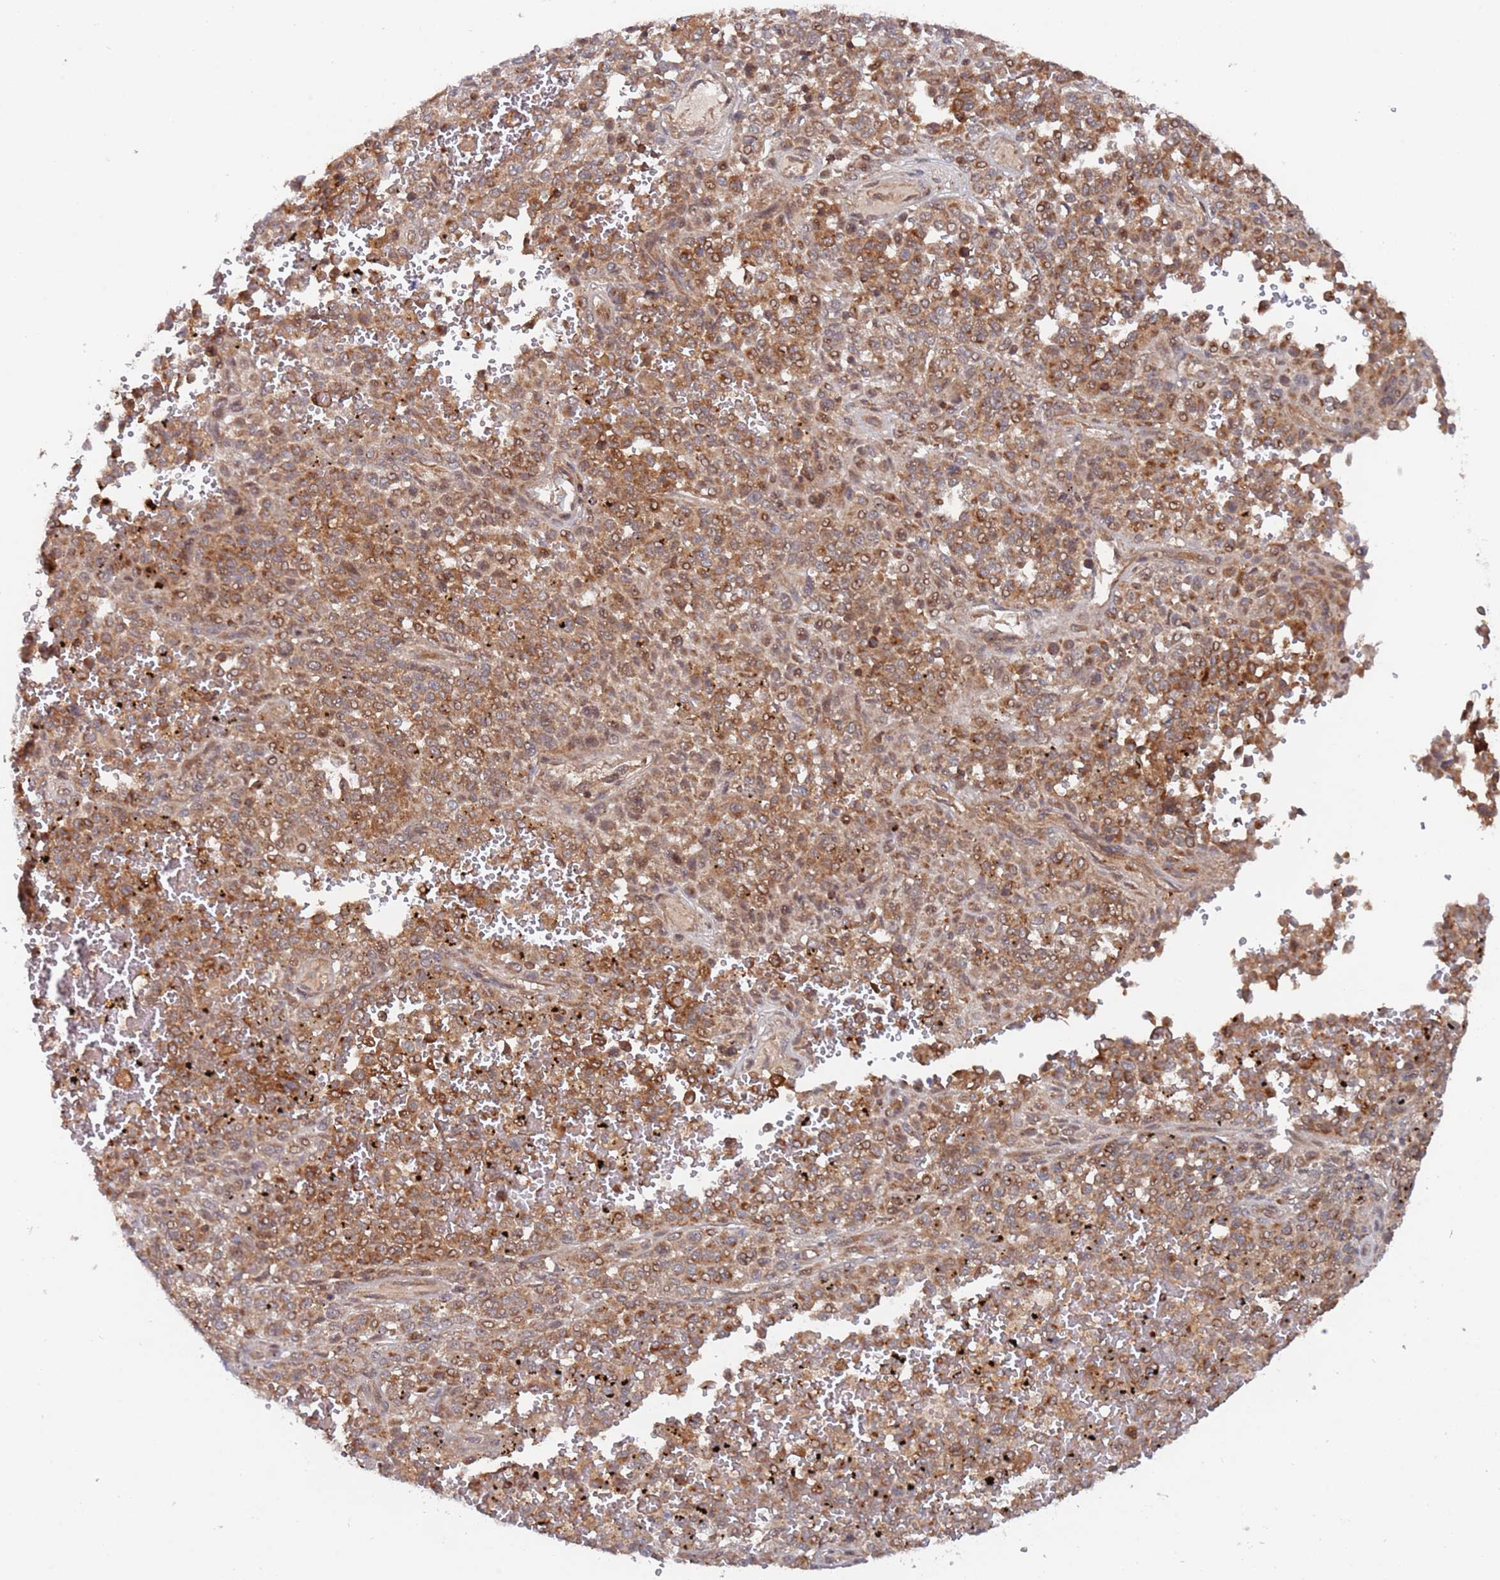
{"staining": {"intensity": "moderate", "quantity": ">75%", "location": "cytoplasmic/membranous"}, "tissue": "melanoma", "cell_type": "Tumor cells", "image_type": "cancer", "snomed": [{"axis": "morphology", "description": "Malignant melanoma, Metastatic site"}, {"axis": "topography", "description": "Pancreas"}], "caption": "A medium amount of moderate cytoplasmic/membranous staining is seen in approximately >75% of tumor cells in melanoma tissue.", "gene": "DDX60", "patient": {"sex": "female", "age": 30}}